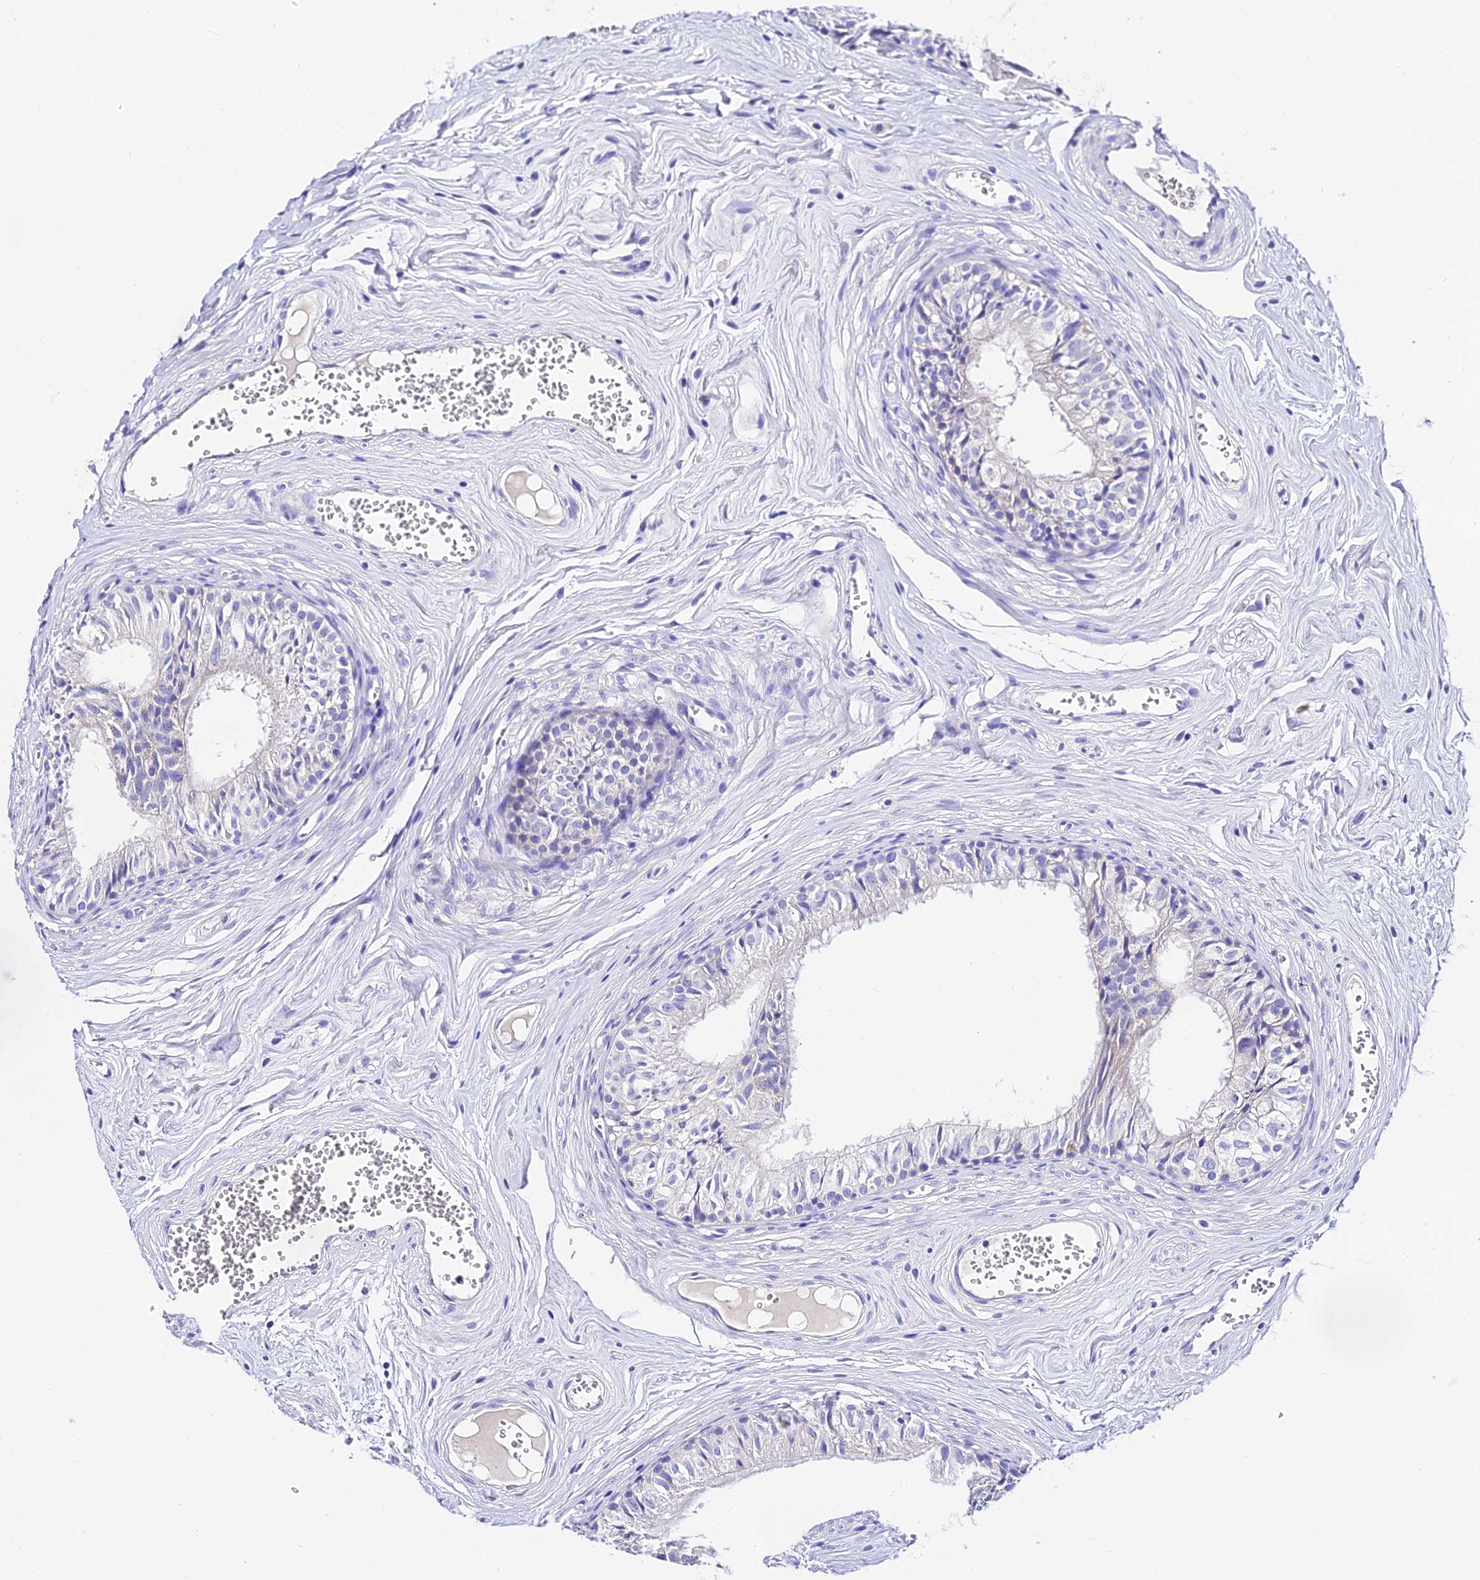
{"staining": {"intensity": "negative", "quantity": "none", "location": "none"}, "tissue": "epididymis", "cell_type": "Glandular cells", "image_type": "normal", "snomed": [{"axis": "morphology", "description": "Normal tissue, NOS"}, {"axis": "topography", "description": "Epididymis"}], "caption": "Glandular cells show no significant expression in benign epididymis. Brightfield microscopy of immunohistochemistry stained with DAB (brown) and hematoxylin (blue), captured at high magnification.", "gene": "TMEM117", "patient": {"sex": "male", "age": 36}}